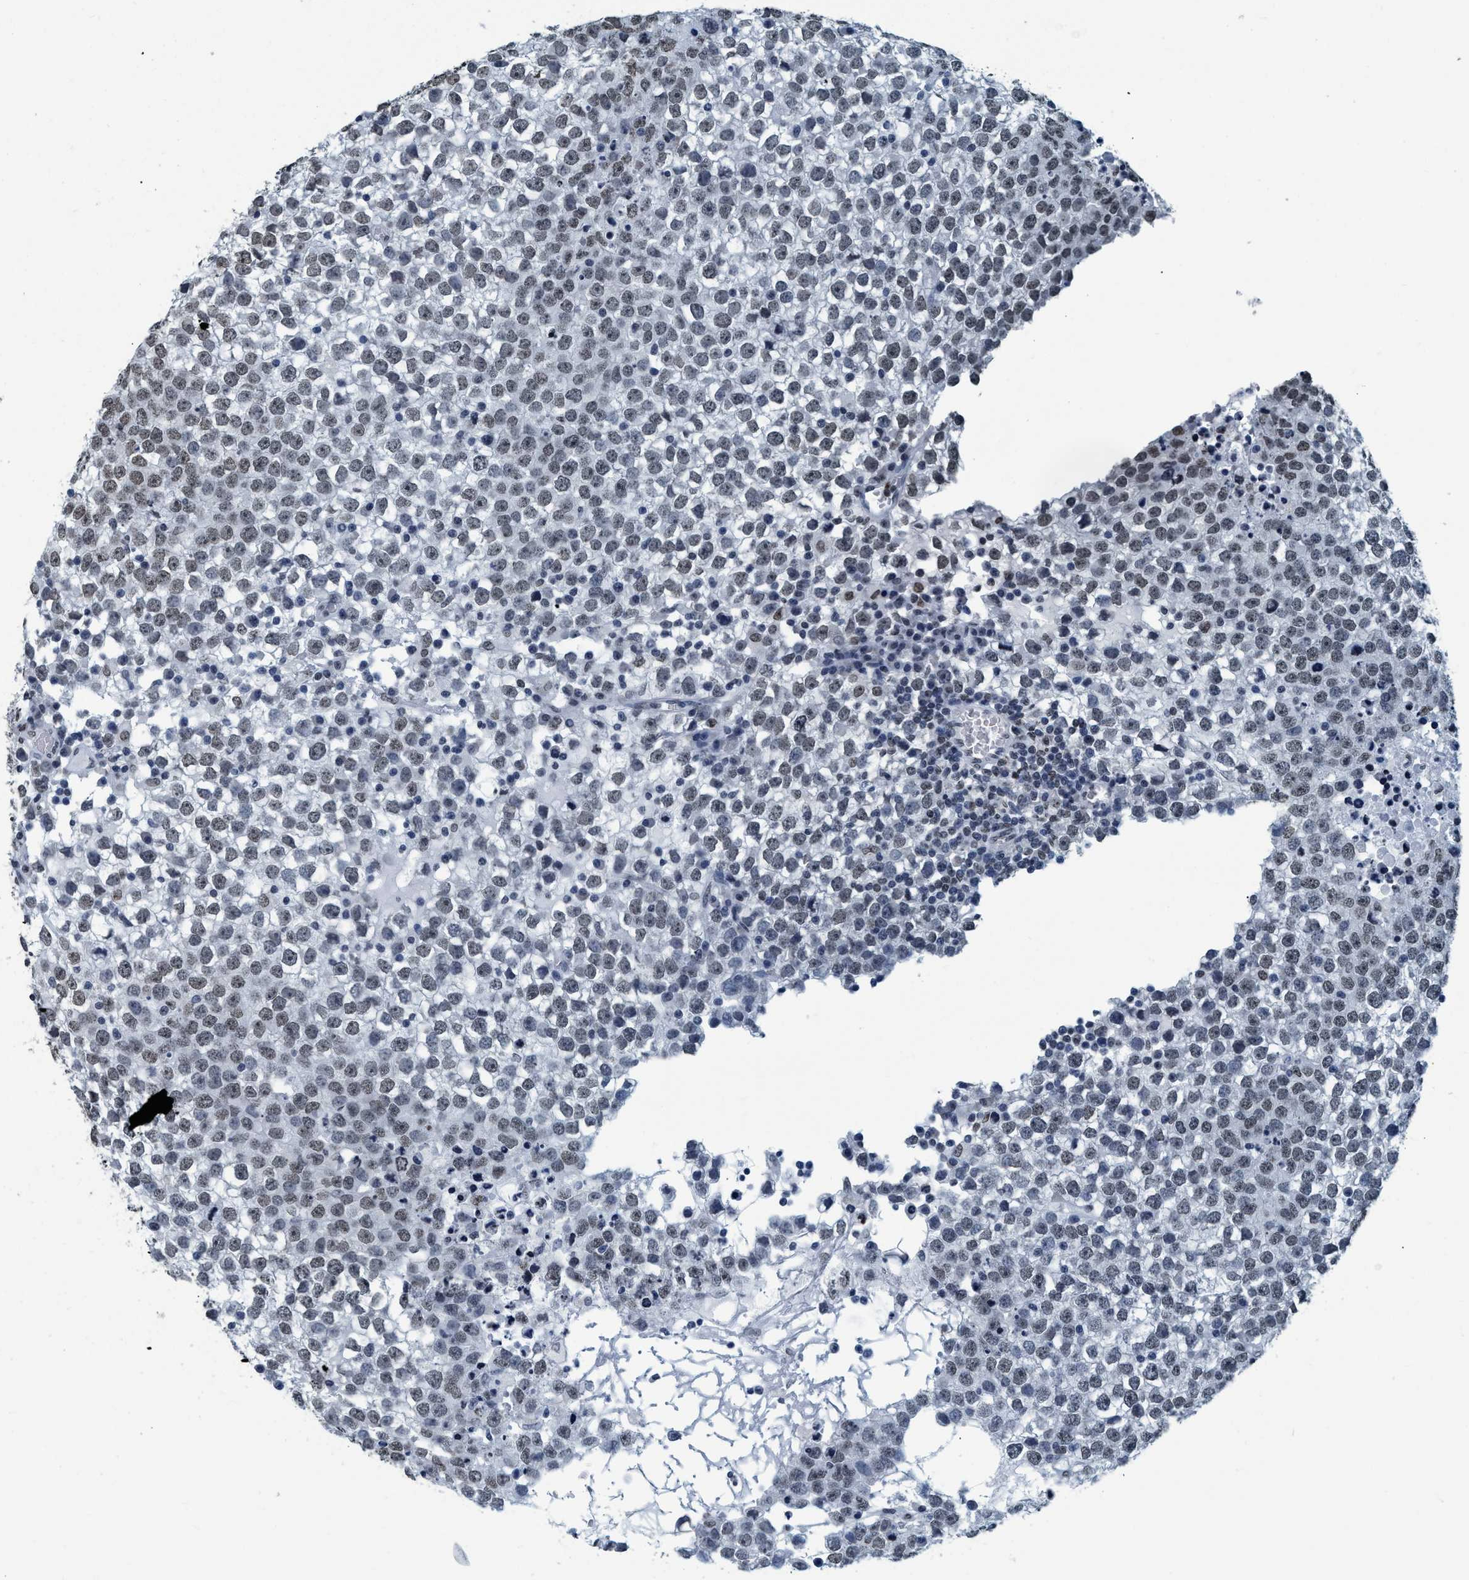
{"staining": {"intensity": "weak", "quantity": "25%-75%", "location": "nuclear"}, "tissue": "testis cancer", "cell_type": "Tumor cells", "image_type": "cancer", "snomed": [{"axis": "morphology", "description": "Seminoma, NOS"}, {"axis": "topography", "description": "Testis"}], "caption": "A photomicrograph of testis cancer (seminoma) stained for a protein shows weak nuclear brown staining in tumor cells. (DAB IHC, brown staining for protein, blue staining for nuclei).", "gene": "CCNE2", "patient": {"sex": "male", "age": 65}}